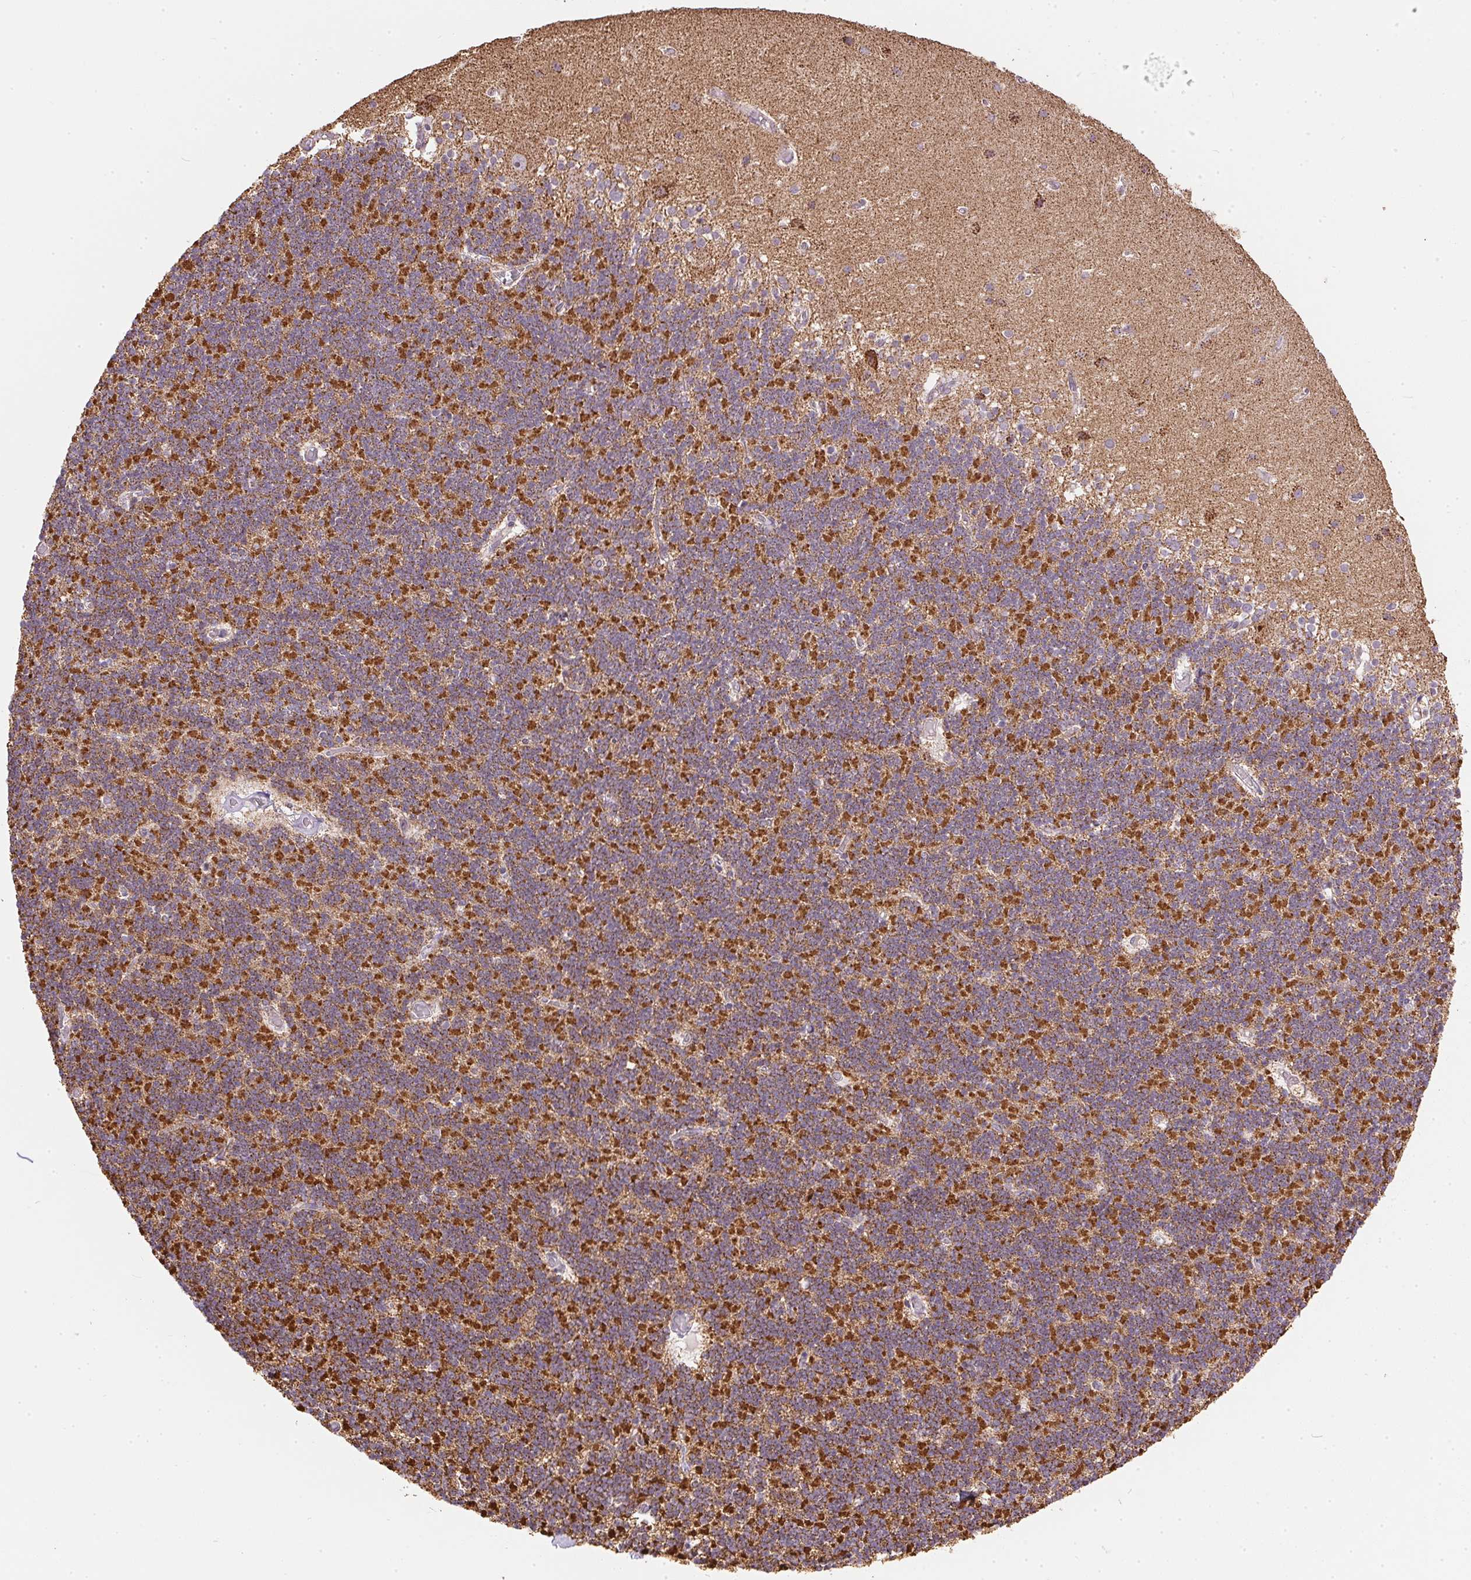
{"staining": {"intensity": "strong", "quantity": "25%-75%", "location": "cytoplasmic/membranous"}, "tissue": "cerebellum", "cell_type": "Cells in granular layer", "image_type": "normal", "snomed": [{"axis": "morphology", "description": "Normal tissue, NOS"}, {"axis": "topography", "description": "Cerebellum"}], "caption": "The immunohistochemical stain shows strong cytoplasmic/membranous positivity in cells in granular layer of unremarkable cerebellum.", "gene": "MAPK11", "patient": {"sex": "male", "age": 70}}